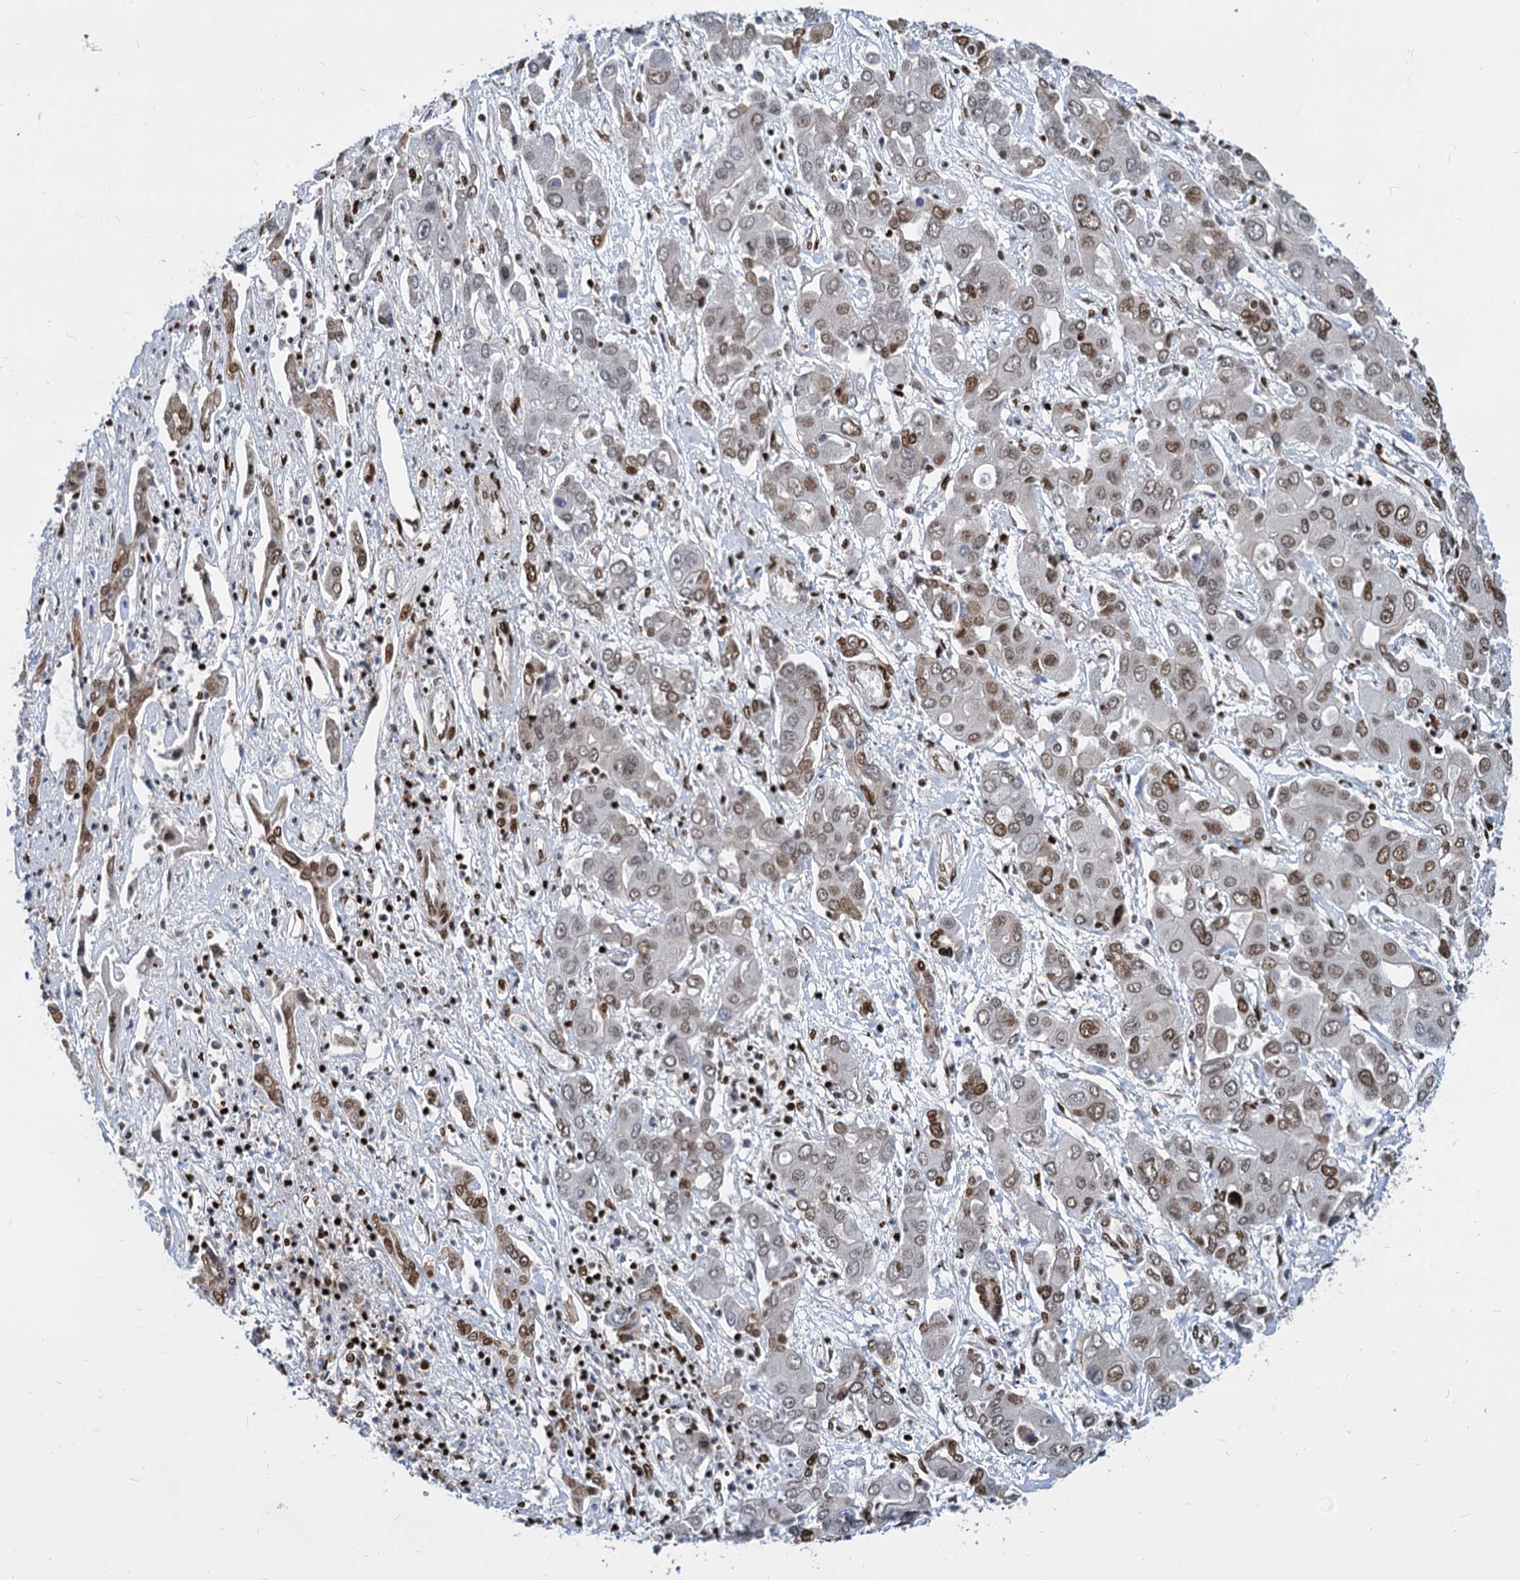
{"staining": {"intensity": "moderate", "quantity": ">75%", "location": "nuclear"}, "tissue": "liver cancer", "cell_type": "Tumor cells", "image_type": "cancer", "snomed": [{"axis": "morphology", "description": "Cholangiocarcinoma"}, {"axis": "topography", "description": "Liver"}], "caption": "Moderate nuclear staining is identified in approximately >75% of tumor cells in liver cancer (cholangiocarcinoma).", "gene": "MECP2", "patient": {"sex": "male", "age": 67}}